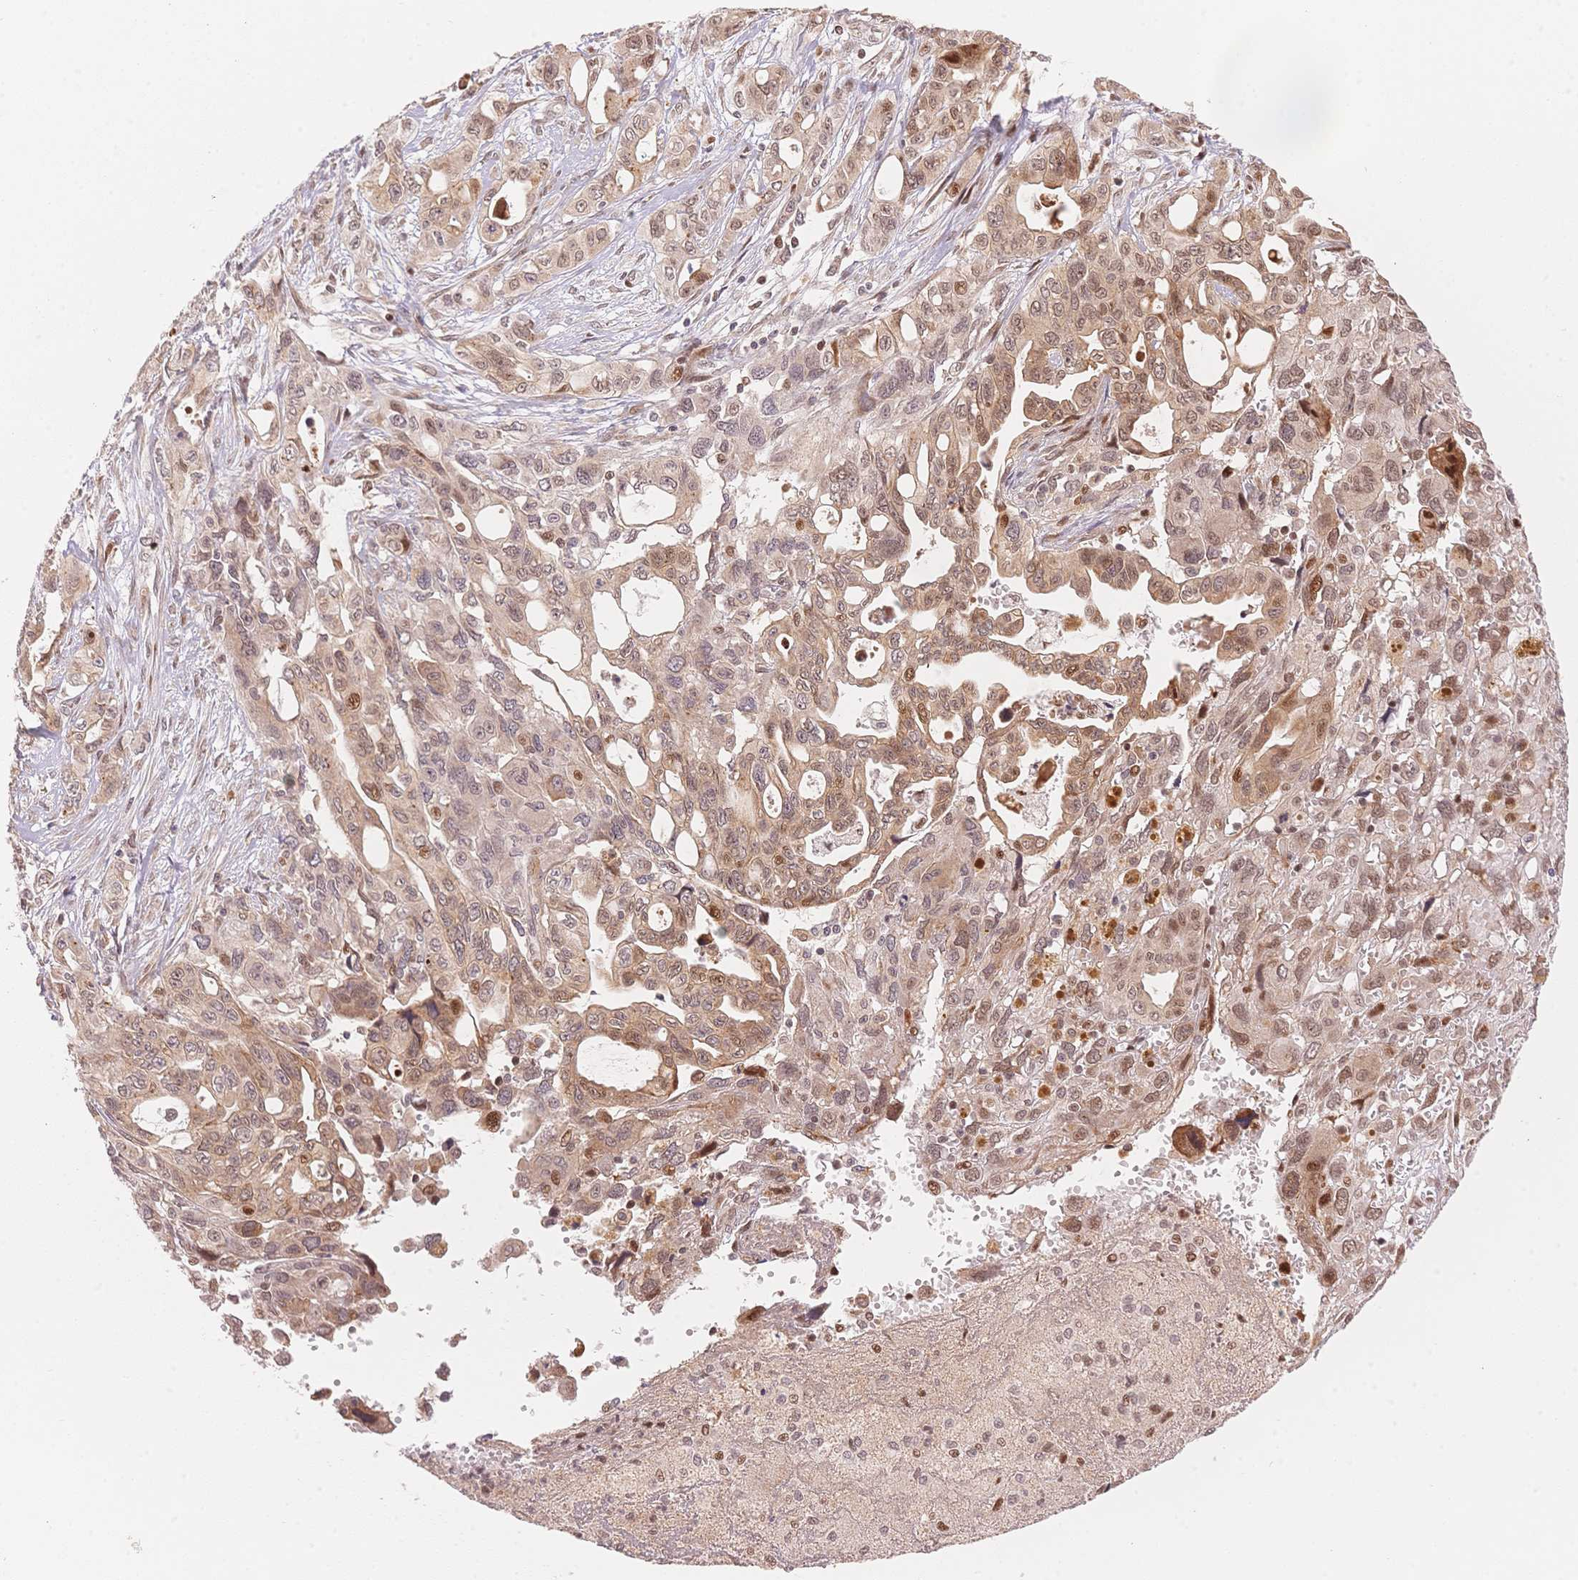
{"staining": {"intensity": "weak", "quantity": ">75%", "location": "cytoplasmic/membranous,nuclear"}, "tissue": "pancreatic cancer", "cell_type": "Tumor cells", "image_type": "cancer", "snomed": [{"axis": "morphology", "description": "Adenocarcinoma, NOS"}, {"axis": "topography", "description": "Pancreas"}], "caption": "Human pancreatic cancer (adenocarcinoma) stained with a protein marker demonstrates weak staining in tumor cells.", "gene": "STK39", "patient": {"sex": "female", "age": 47}}